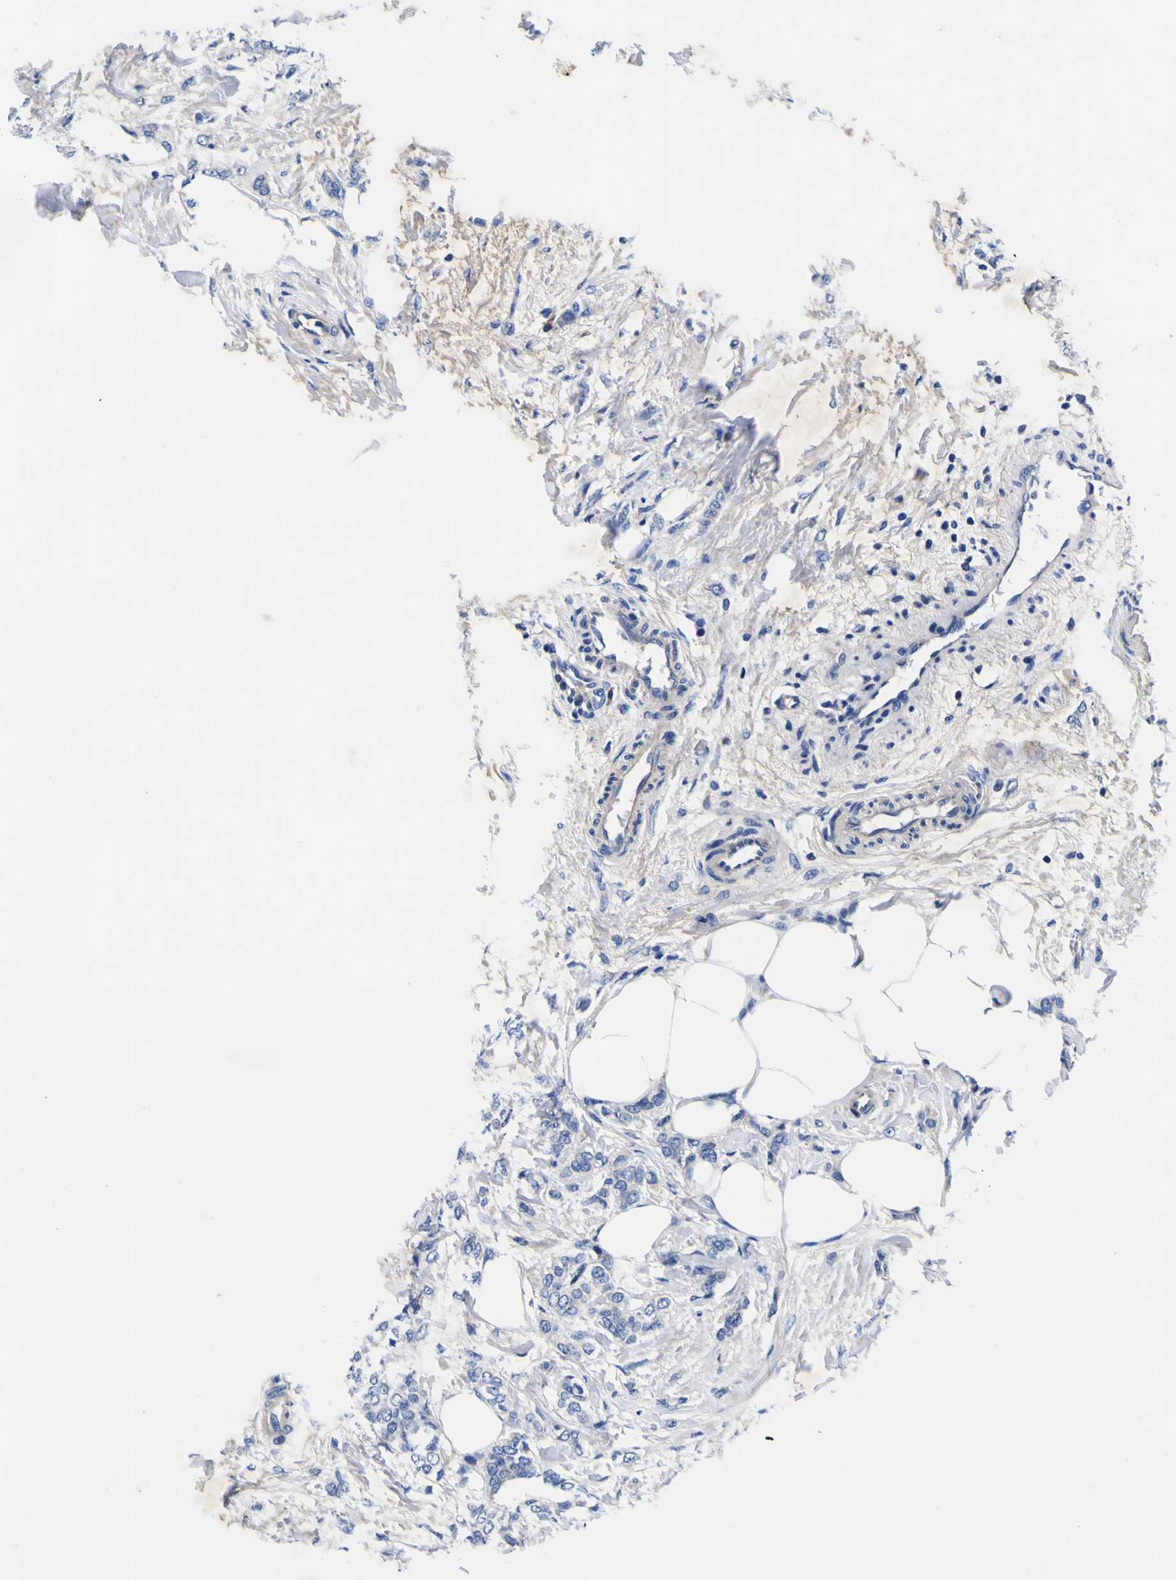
{"staining": {"intensity": "negative", "quantity": "none", "location": "none"}, "tissue": "breast cancer", "cell_type": "Tumor cells", "image_type": "cancer", "snomed": [{"axis": "morphology", "description": "Lobular carcinoma, in situ"}, {"axis": "morphology", "description": "Lobular carcinoma"}, {"axis": "topography", "description": "Breast"}], "caption": "Immunohistochemistry (IHC) image of breast lobular carcinoma stained for a protein (brown), which demonstrates no positivity in tumor cells.", "gene": "VASN", "patient": {"sex": "female", "age": 41}}